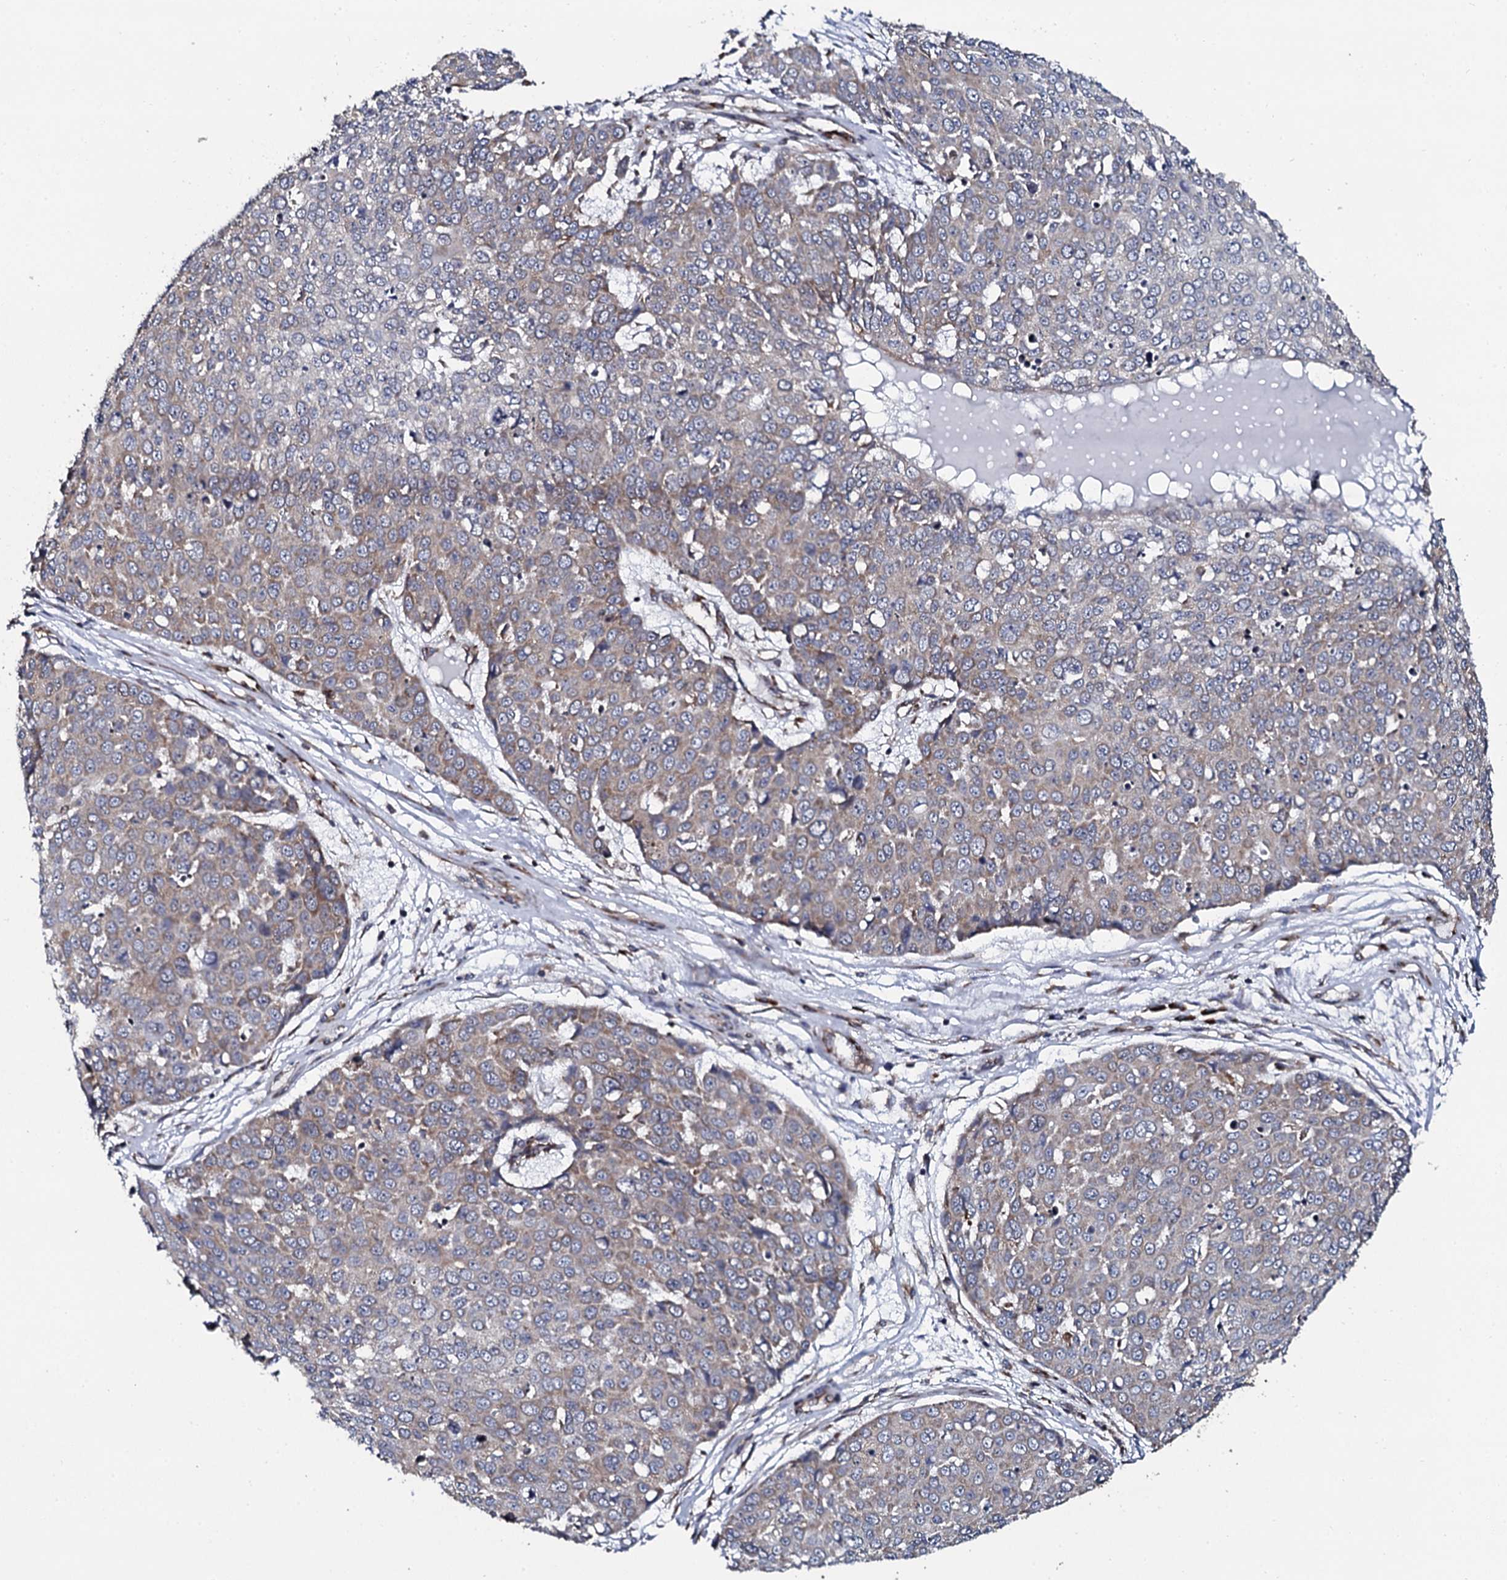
{"staining": {"intensity": "moderate", "quantity": "<25%", "location": "cytoplasmic/membranous"}, "tissue": "skin cancer", "cell_type": "Tumor cells", "image_type": "cancer", "snomed": [{"axis": "morphology", "description": "Squamous cell carcinoma, NOS"}, {"axis": "topography", "description": "Skin"}], "caption": "The image demonstrates staining of skin cancer, revealing moderate cytoplasmic/membranous protein expression (brown color) within tumor cells.", "gene": "SPTY2D1", "patient": {"sex": "male", "age": 71}}